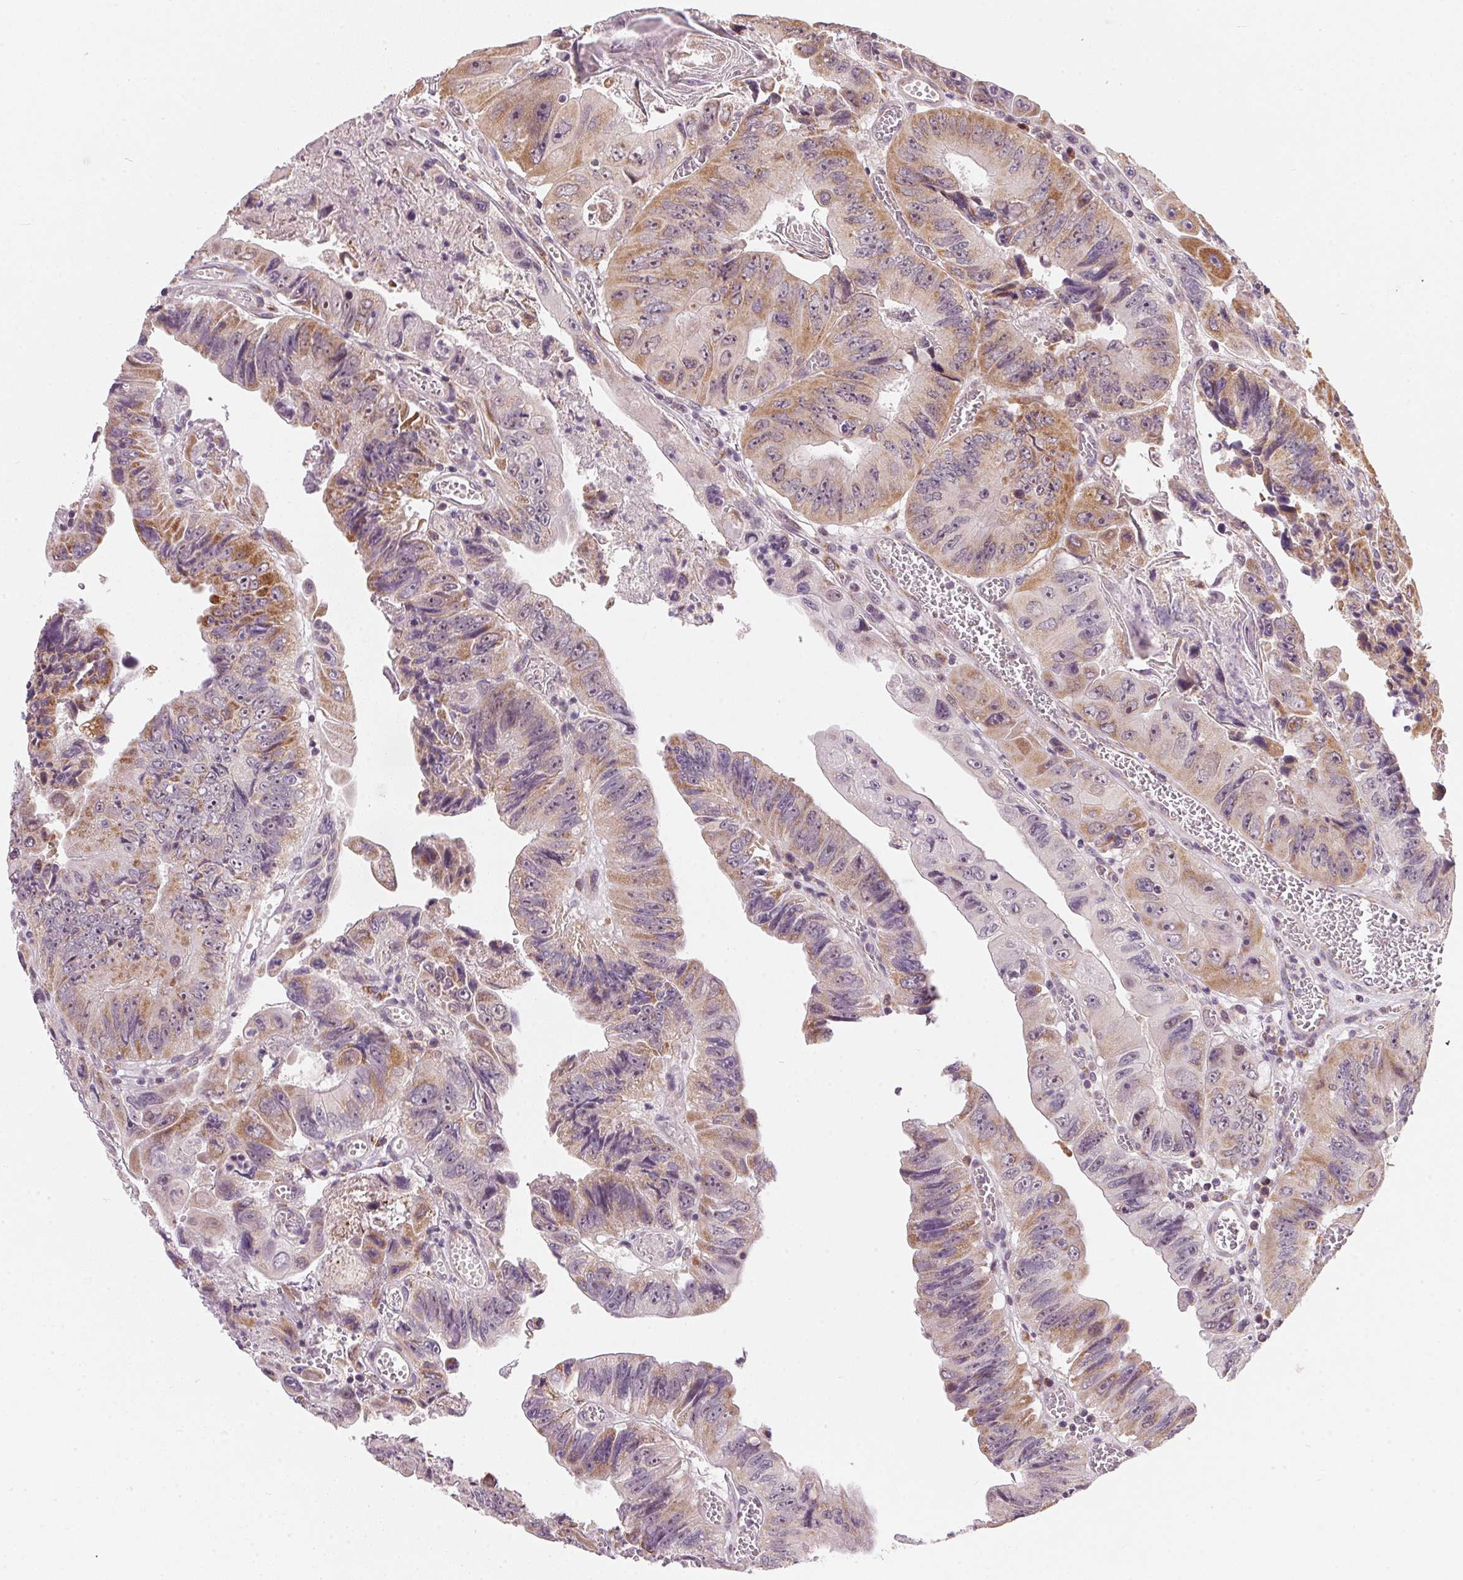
{"staining": {"intensity": "moderate", "quantity": ">75%", "location": "cytoplasmic/membranous"}, "tissue": "colorectal cancer", "cell_type": "Tumor cells", "image_type": "cancer", "snomed": [{"axis": "morphology", "description": "Adenocarcinoma, NOS"}, {"axis": "topography", "description": "Colon"}], "caption": "The micrograph demonstrates staining of colorectal cancer, revealing moderate cytoplasmic/membranous protein expression (brown color) within tumor cells.", "gene": "COQ7", "patient": {"sex": "female", "age": 84}}